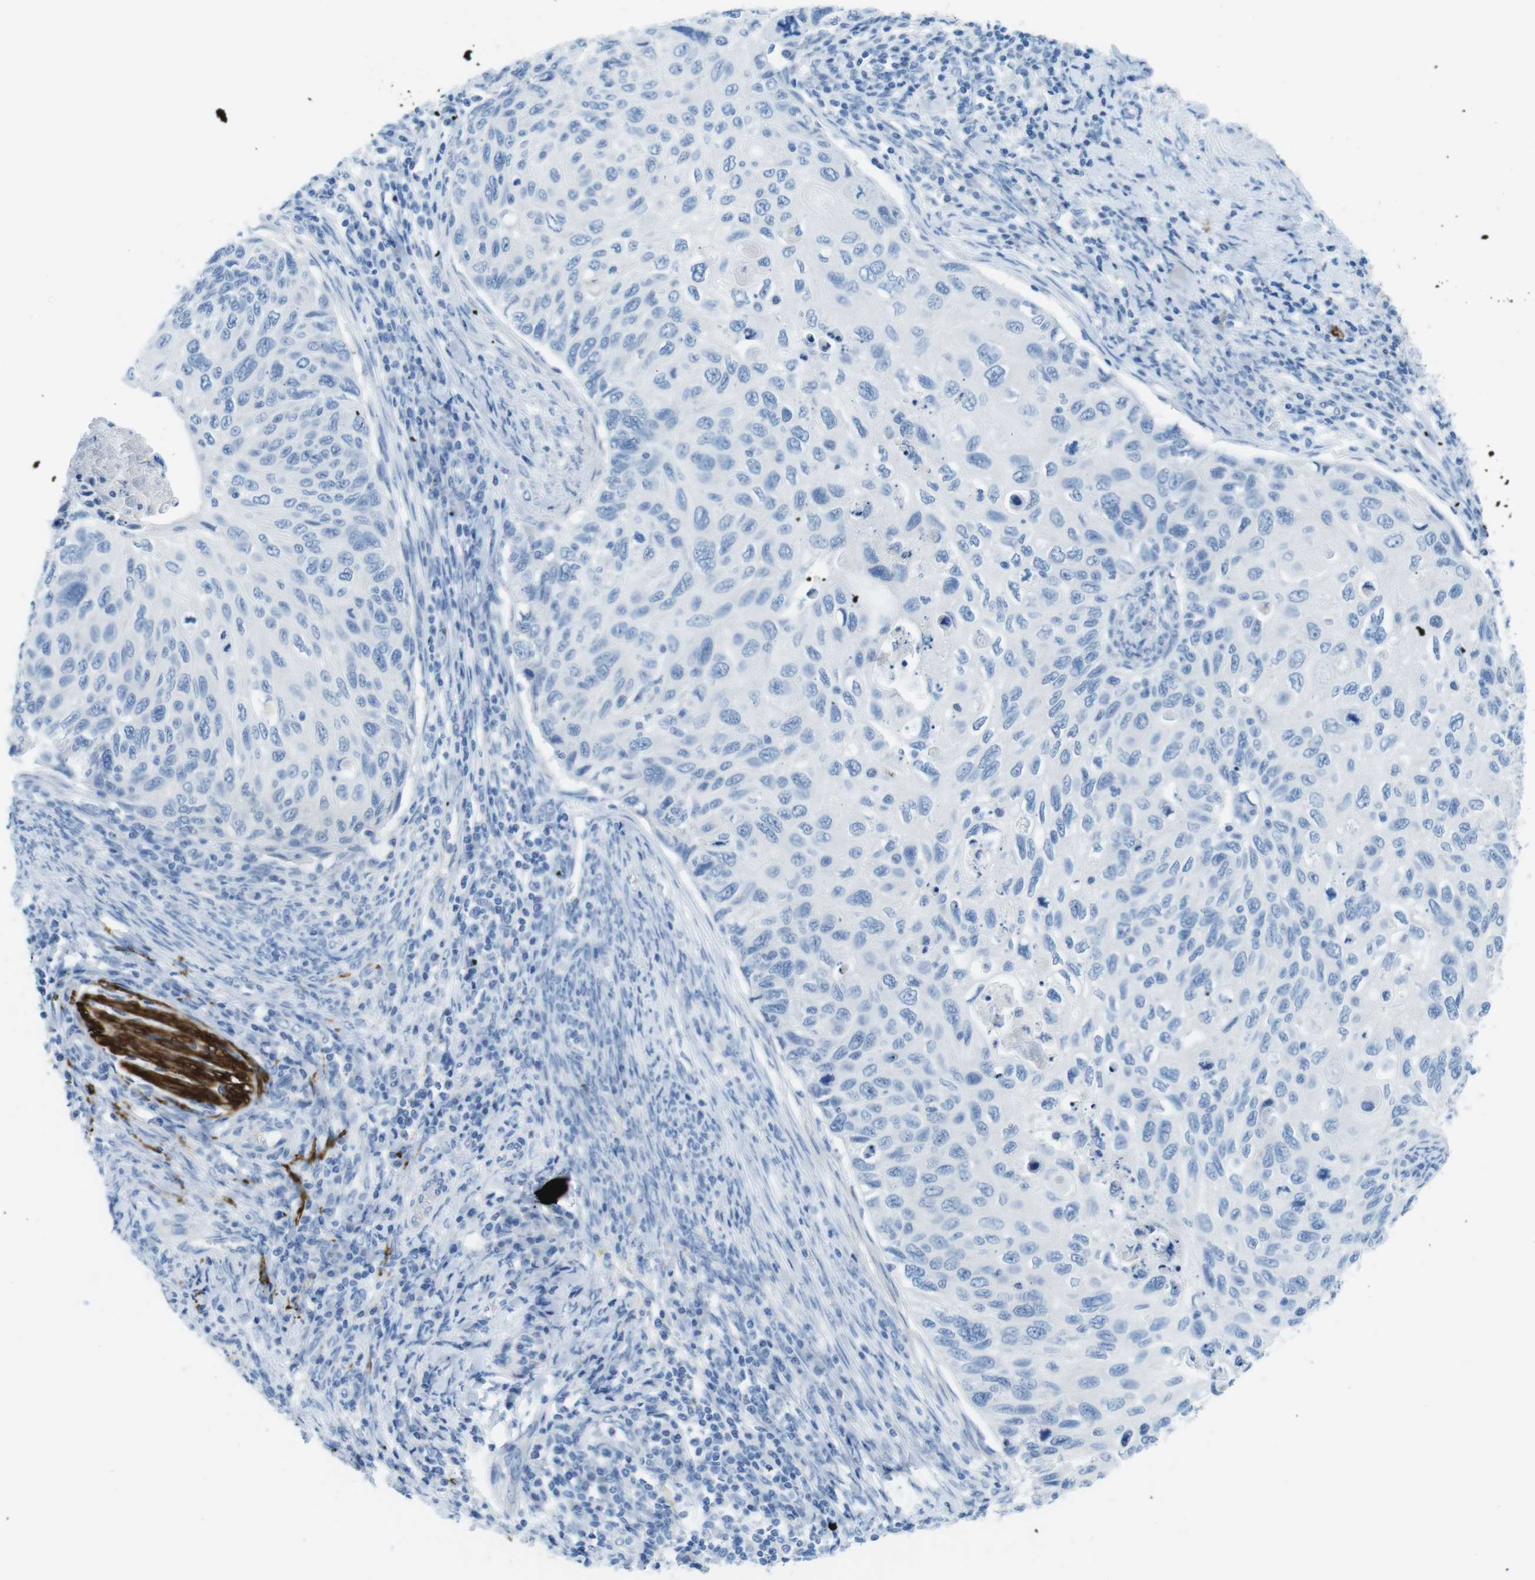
{"staining": {"intensity": "negative", "quantity": "none", "location": "none"}, "tissue": "cervical cancer", "cell_type": "Tumor cells", "image_type": "cancer", "snomed": [{"axis": "morphology", "description": "Squamous cell carcinoma, NOS"}, {"axis": "topography", "description": "Cervix"}], "caption": "Cervical cancer (squamous cell carcinoma) was stained to show a protein in brown. There is no significant expression in tumor cells.", "gene": "GAP43", "patient": {"sex": "female", "age": 70}}